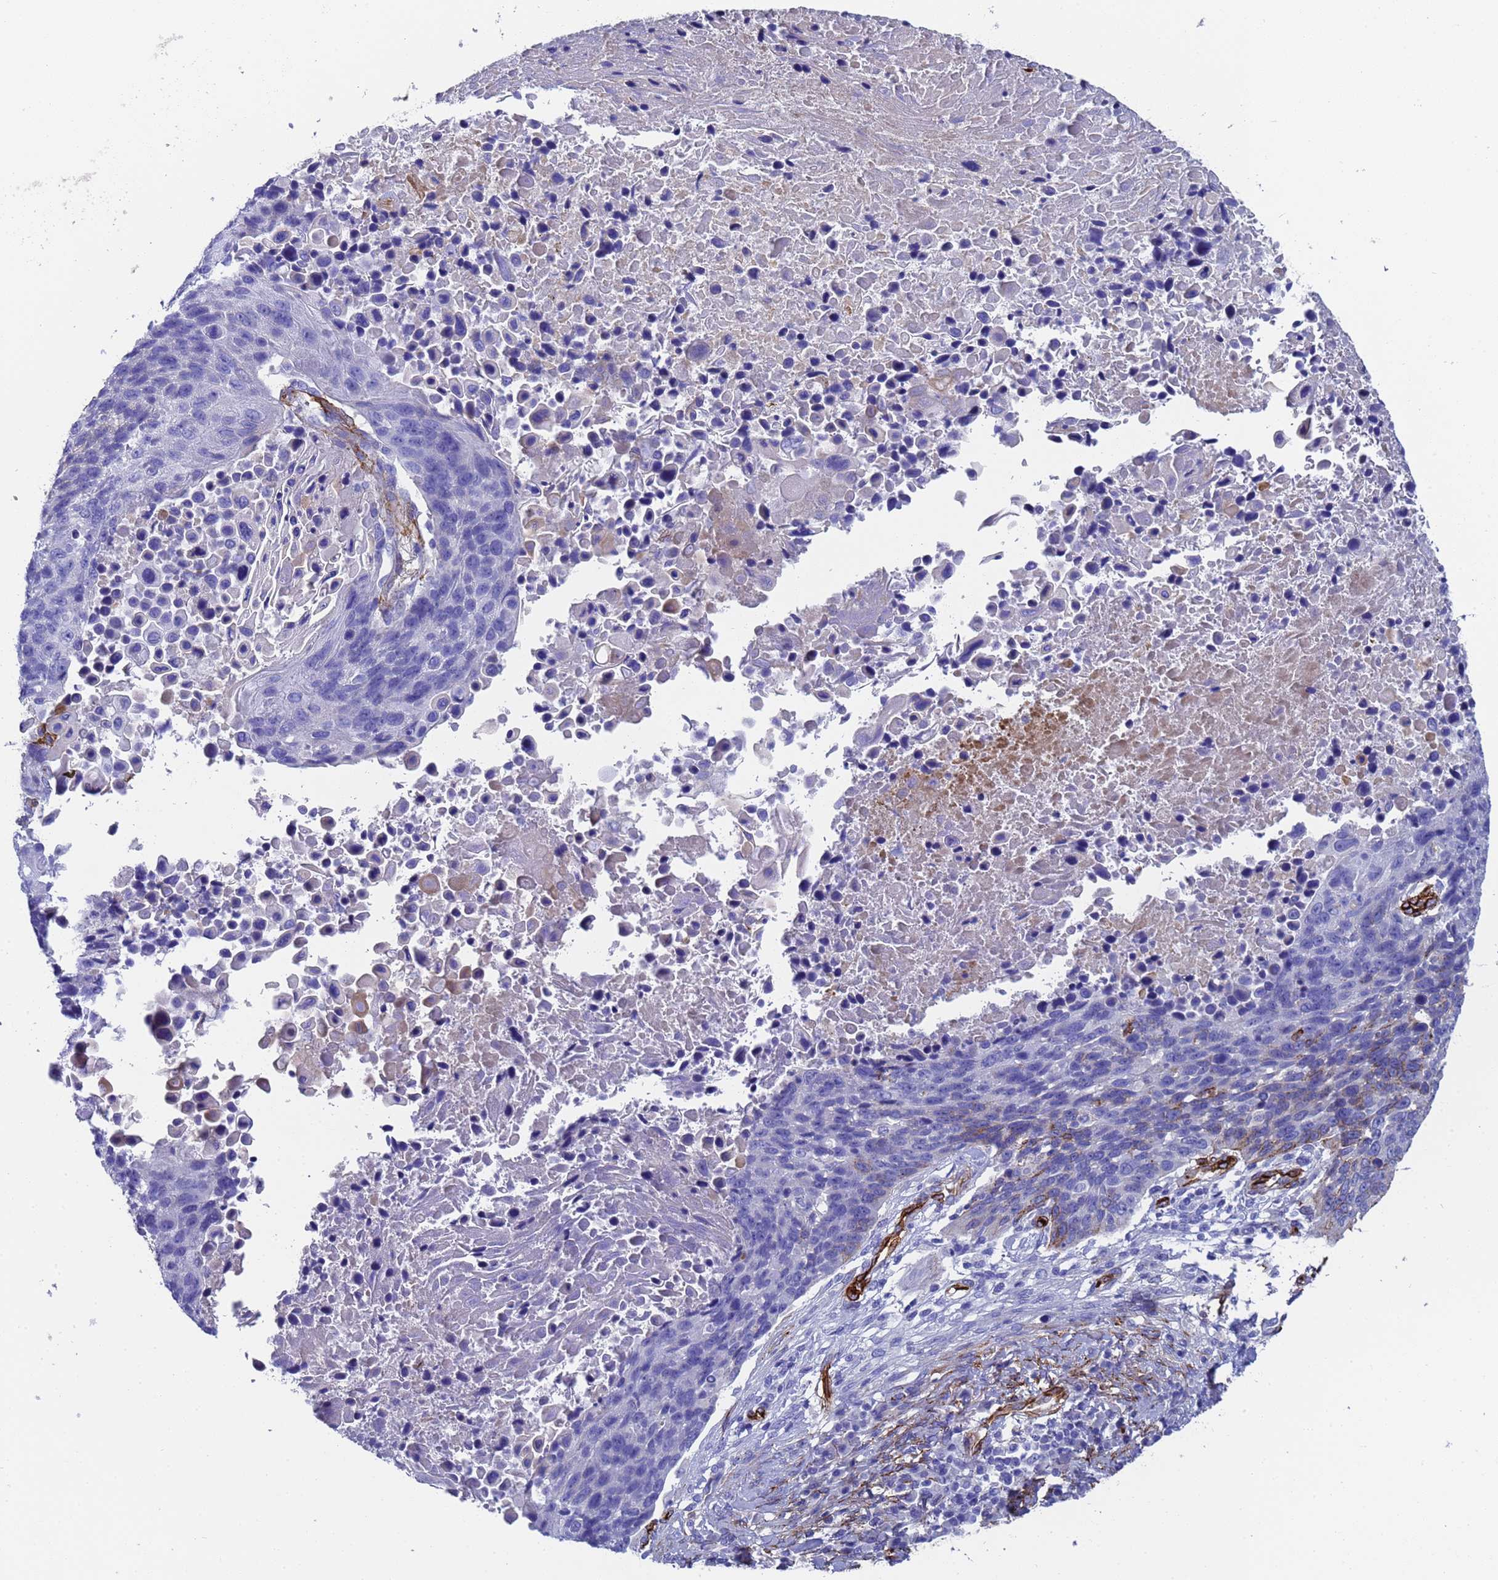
{"staining": {"intensity": "negative", "quantity": "none", "location": "none"}, "tissue": "lung cancer", "cell_type": "Tumor cells", "image_type": "cancer", "snomed": [{"axis": "morphology", "description": "Normal tissue, NOS"}, {"axis": "morphology", "description": "Squamous cell carcinoma, NOS"}, {"axis": "topography", "description": "Lymph node"}, {"axis": "topography", "description": "Lung"}], "caption": "The histopathology image displays no significant expression in tumor cells of squamous cell carcinoma (lung).", "gene": "ADIPOQ", "patient": {"sex": "male", "age": 66}}